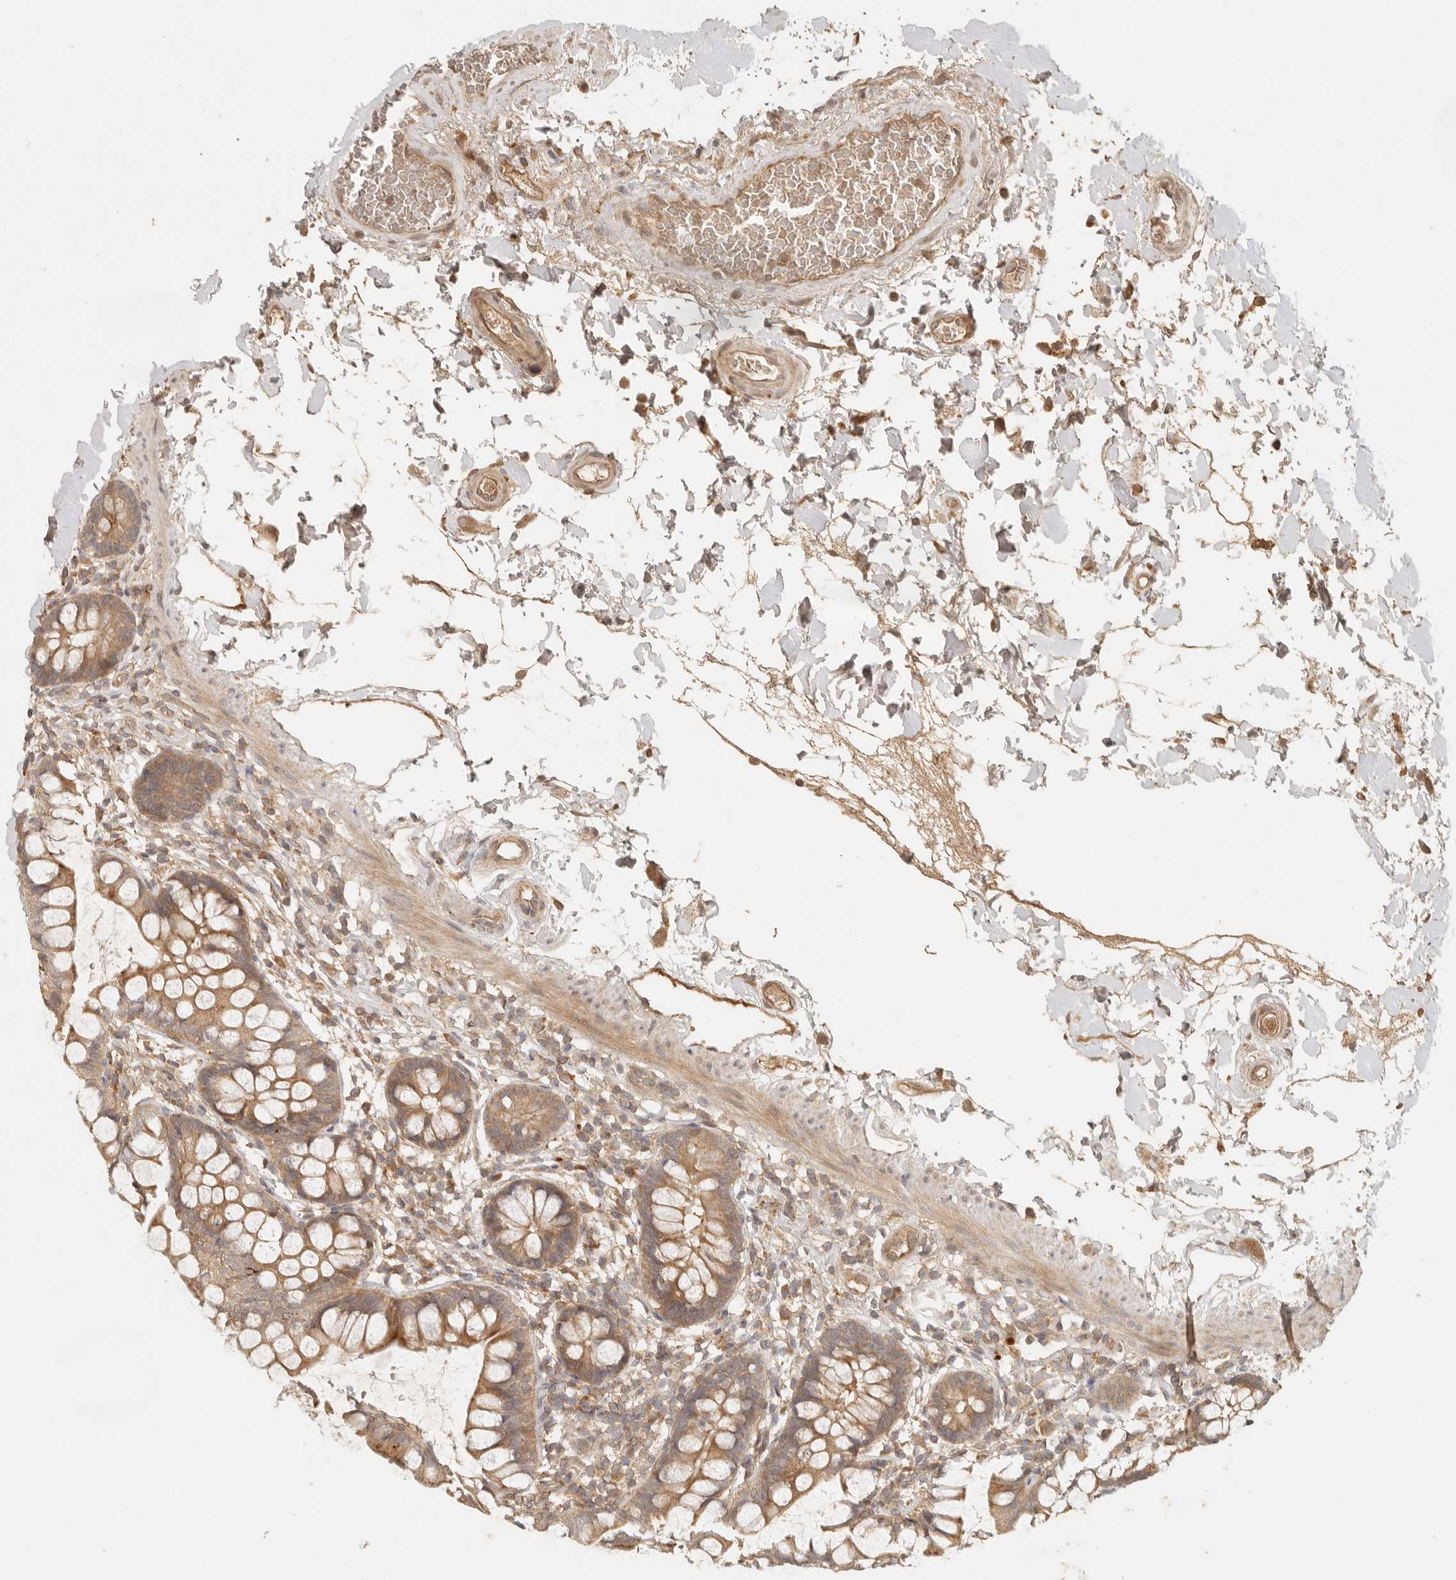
{"staining": {"intensity": "moderate", "quantity": ">75%", "location": "cytoplasmic/membranous"}, "tissue": "small intestine", "cell_type": "Glandular cells", "image_type": "normal", "snomed": [{"axis": "morphology", "description": "Normal tissue, NOS"}, {"axis": "topography", "description": "Small intestine"}], "caption": "A brown stain labels moderate cytoplasmic/membranous positivity of a protein in glandular cells of benign small intestine.", "gene": "ANKRD61", "patient": {"sex": "female", "age": 84}}